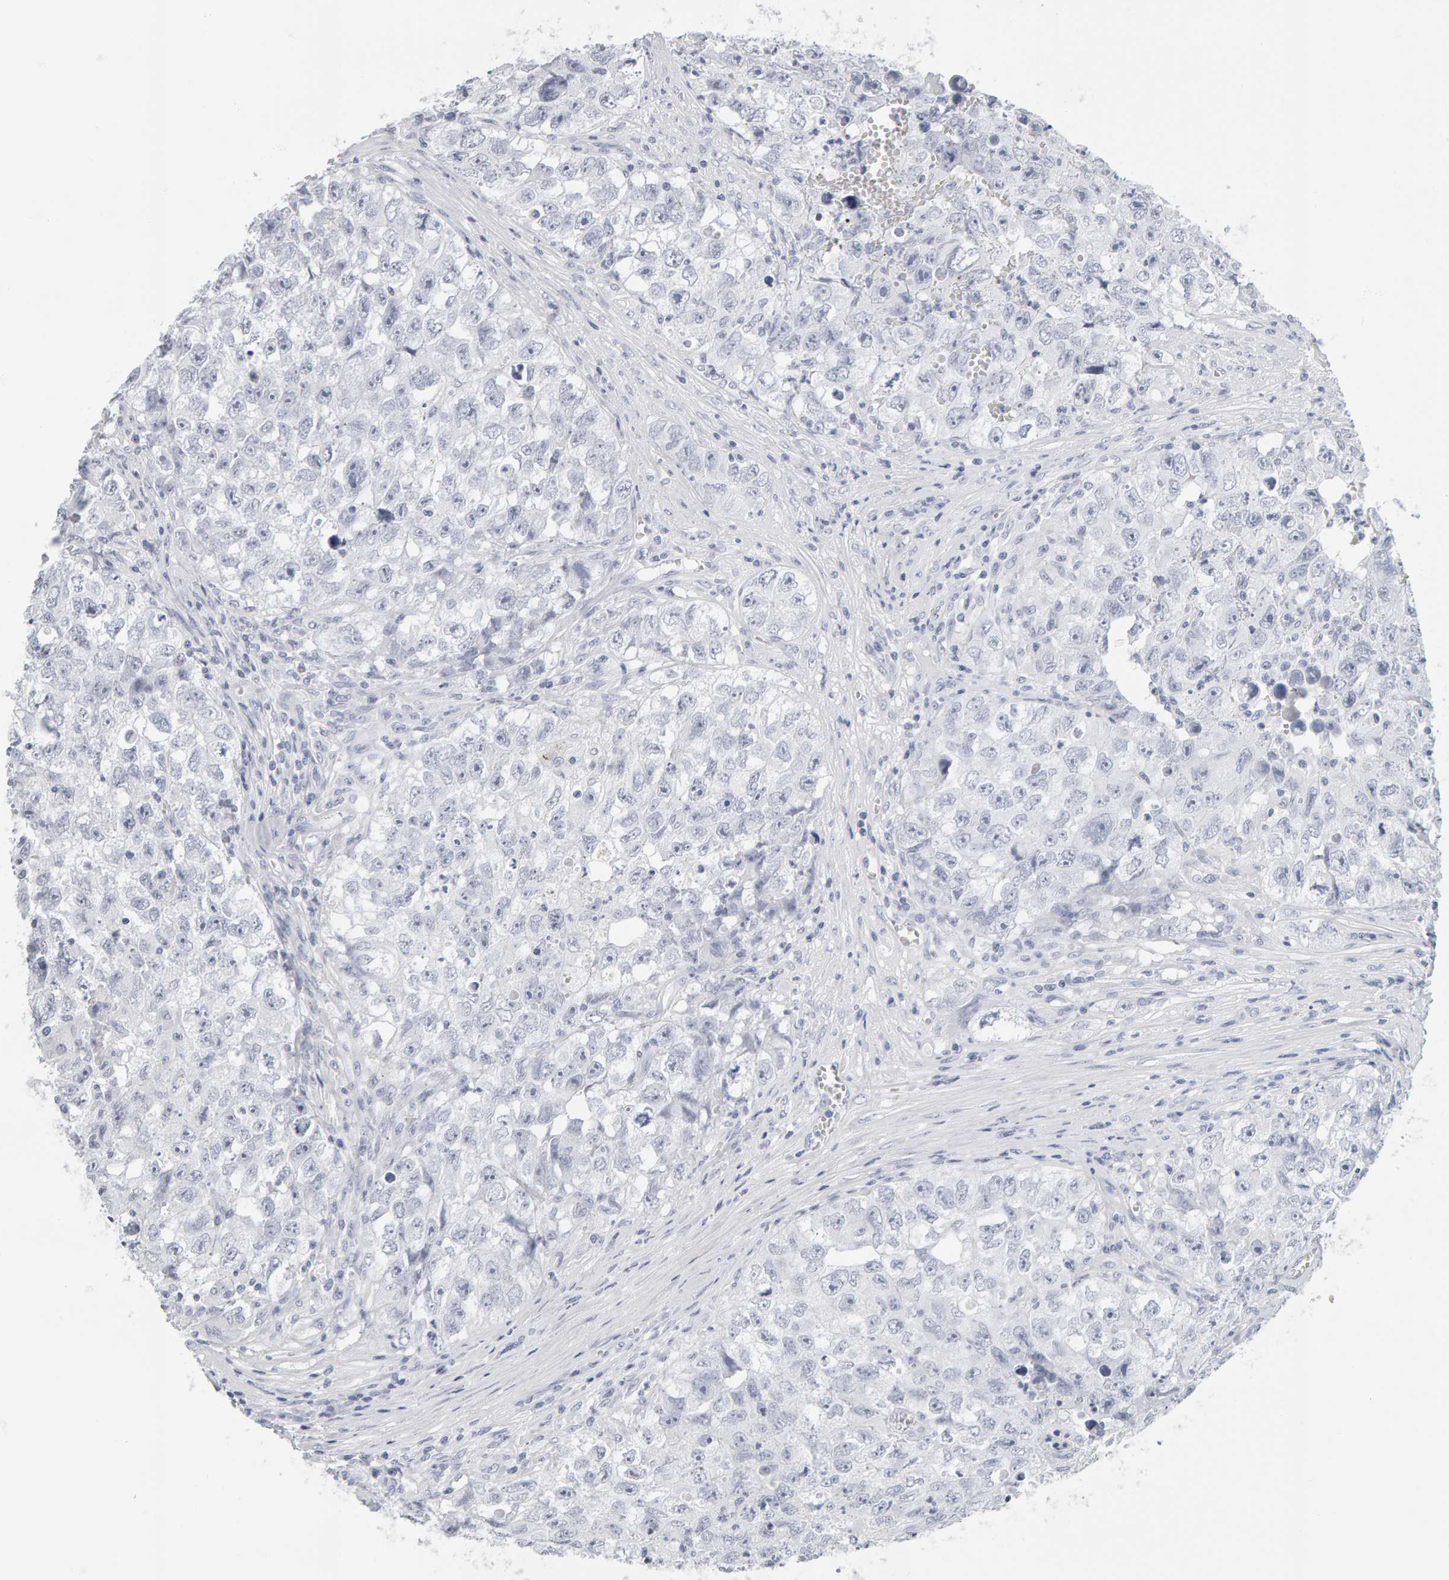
{"staining": {"intensity": "negative", "quantity": "none", "location": "none"}, "tissue": "testis cancer", "cell_type": "Tumor cells", "image_type": "cancer", "snomed": [{"axis": "morphology", "description": "Seminoma, NOS"}, {"axis": "morphology", "description": "Carcinoma, Embryonal, NOS"}, {"axis": "topography", "description": "Testis"}], "caption": "Immunohistochemical staining of human embryonal carcinoma (testis) shows no significant expression in tumor cells.", "gene": "SPACA3", "patient": {"sex": "male", "age": 43}}